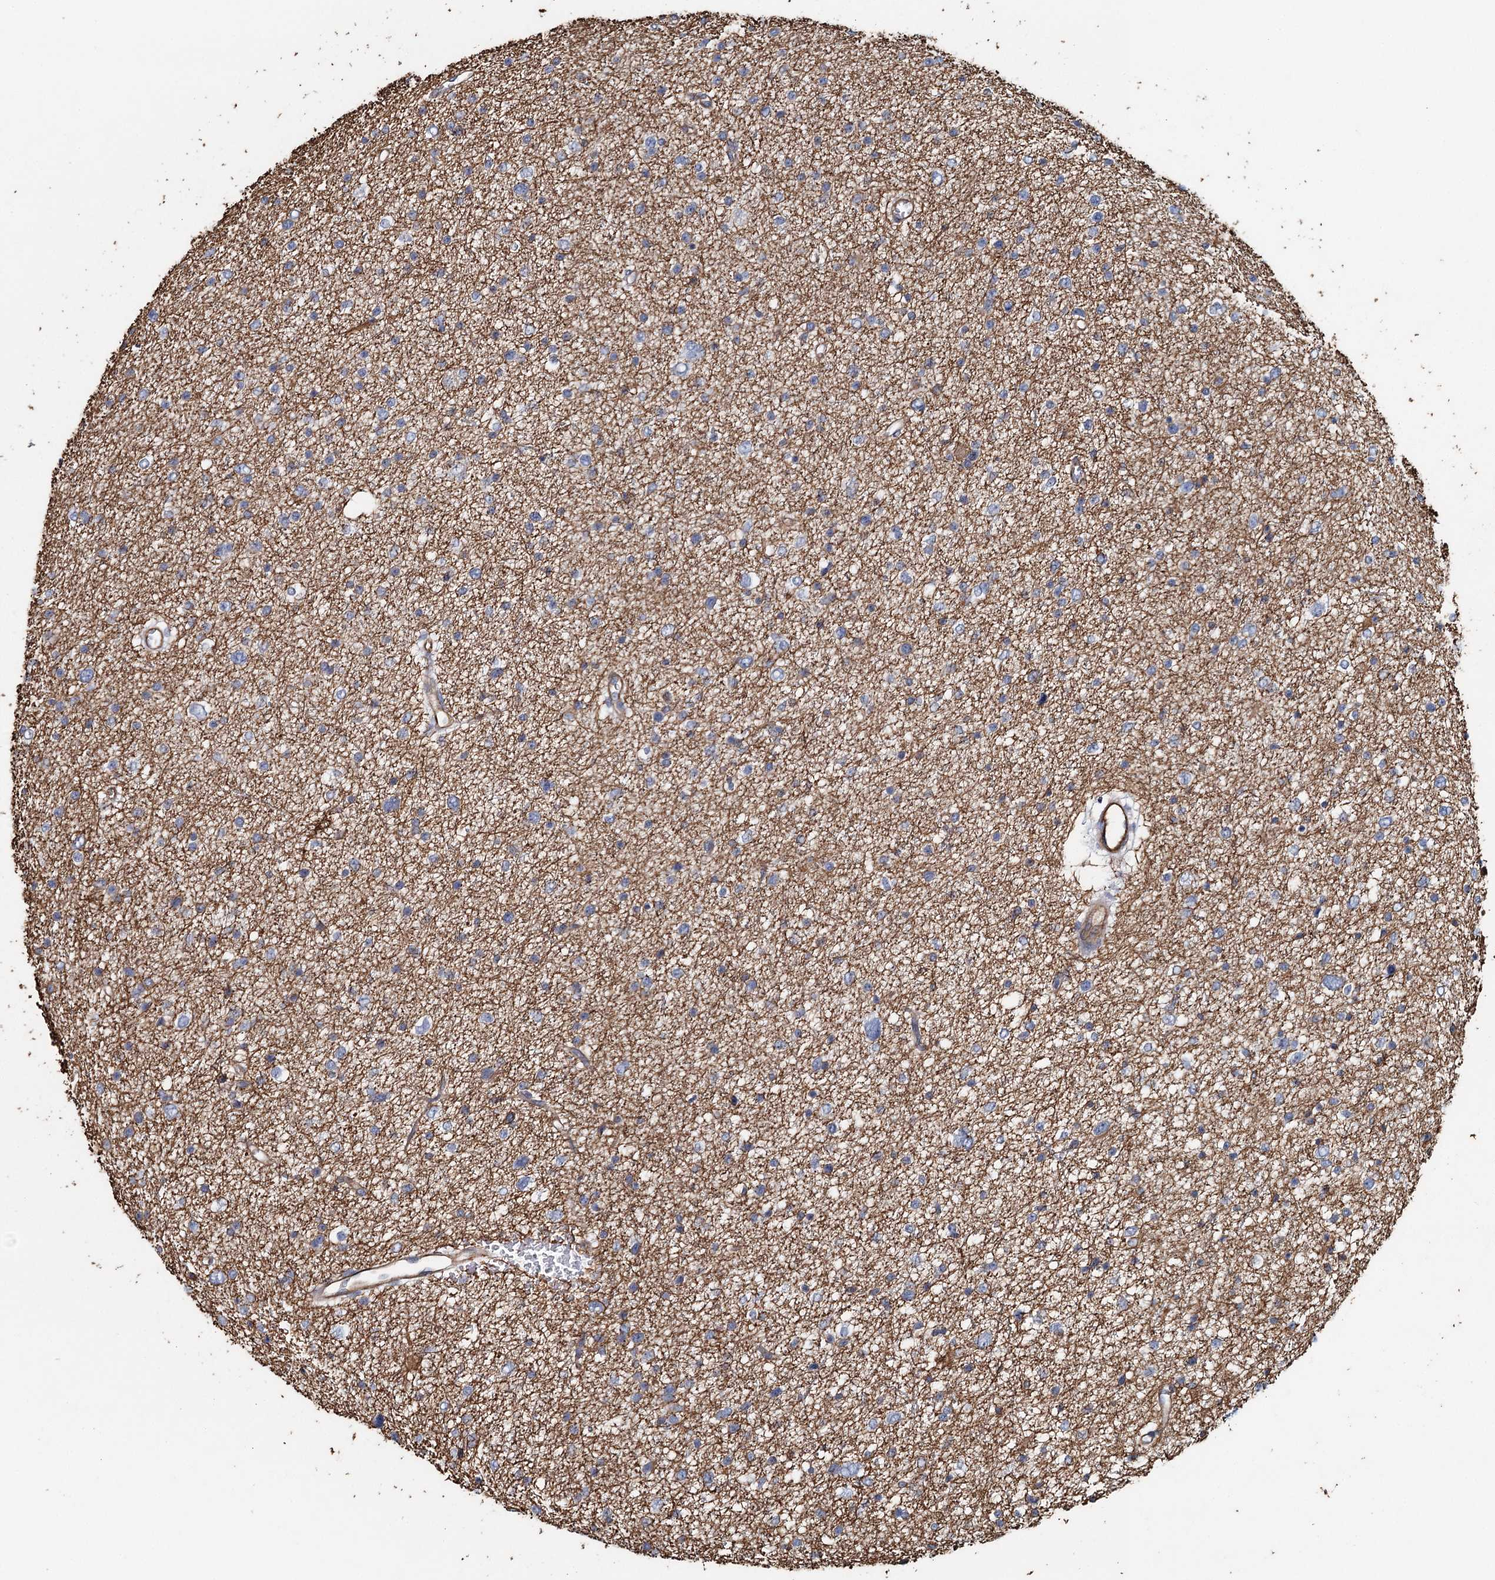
{"staining": {"intensity": "negative", "quantity": "none", "location": "none"}, "tissue": "glioma", "cell_type": "Tumor cells", "image_type": "cancer", "snomed": [{"axis": "morphology", "description": "Glioma, malignant, Low grade"}, {"axis": "topography", "description": "Brain"}], "caption": "IHC histopathology image of neoplastic tissue: glioma stained with DAB demonstrates no significant protein positivity in tumor cells. (Stains: DAB (3,3'-diaminobenzidine) immunohistochemistry with hematoxylin counter stain, Microscopy: brightfield microscopy at high magnification).", "gene": "SYNPO", "patient": {"sex": "female", "age": 37}}